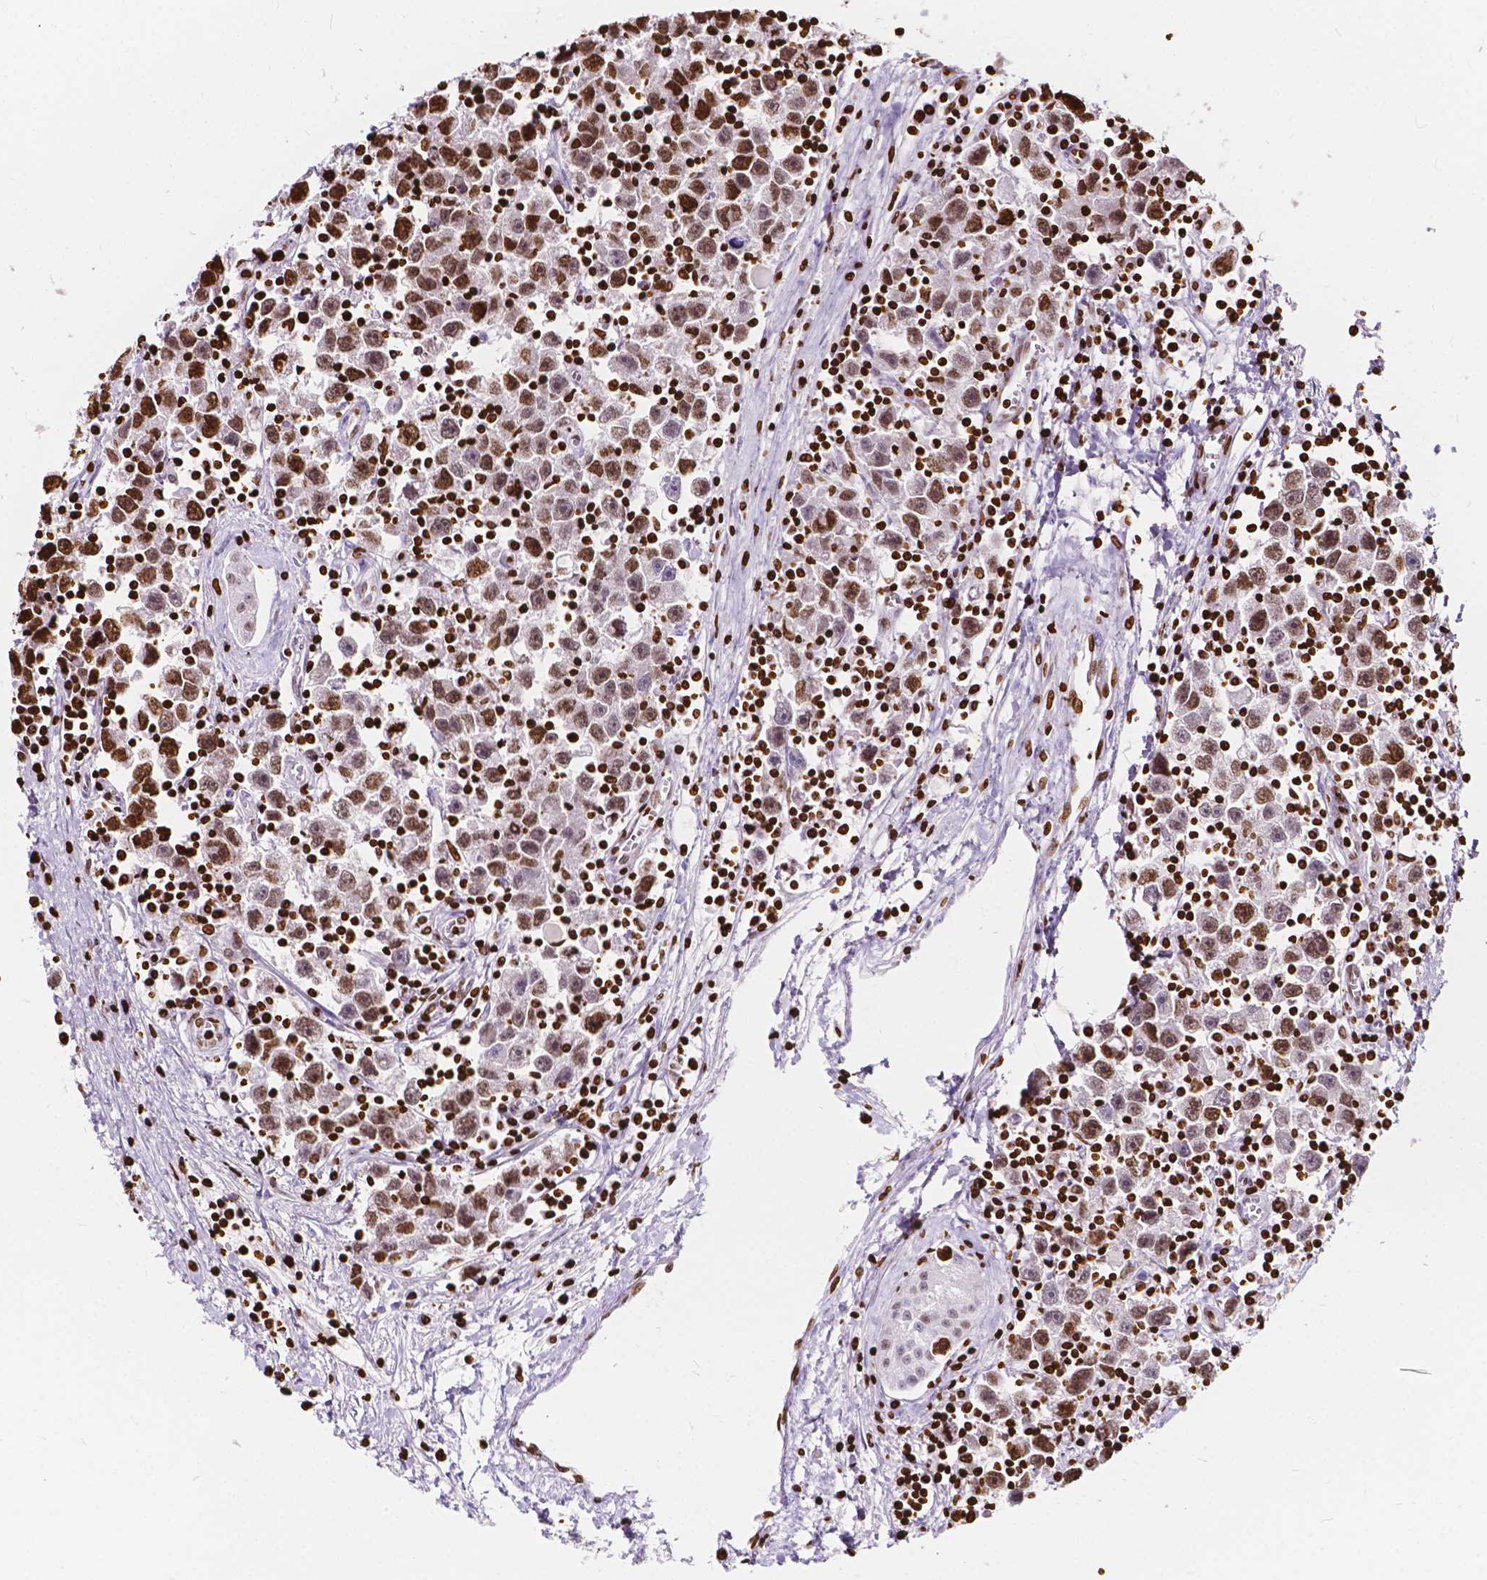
{"staining": {"intensity": "moderate", "quantity": ">75%", "location": "nuclear"}, "tissue": "testis cancer", "cell_type": "Tumor cells", "image_type": "cancer", "snomed": [{"axis": "morphology", "description": "Seminoma, NOS"}, {"axis": "topography", "description": "Testis"}], "caption": "Immunohistochemical staining of testis cancer (seminoma) shows moderate nuclear protein positivity in approximately >75% of tumor cells.", "gene": "CBY3", "patient": {"sex": "male", "age": 30}}